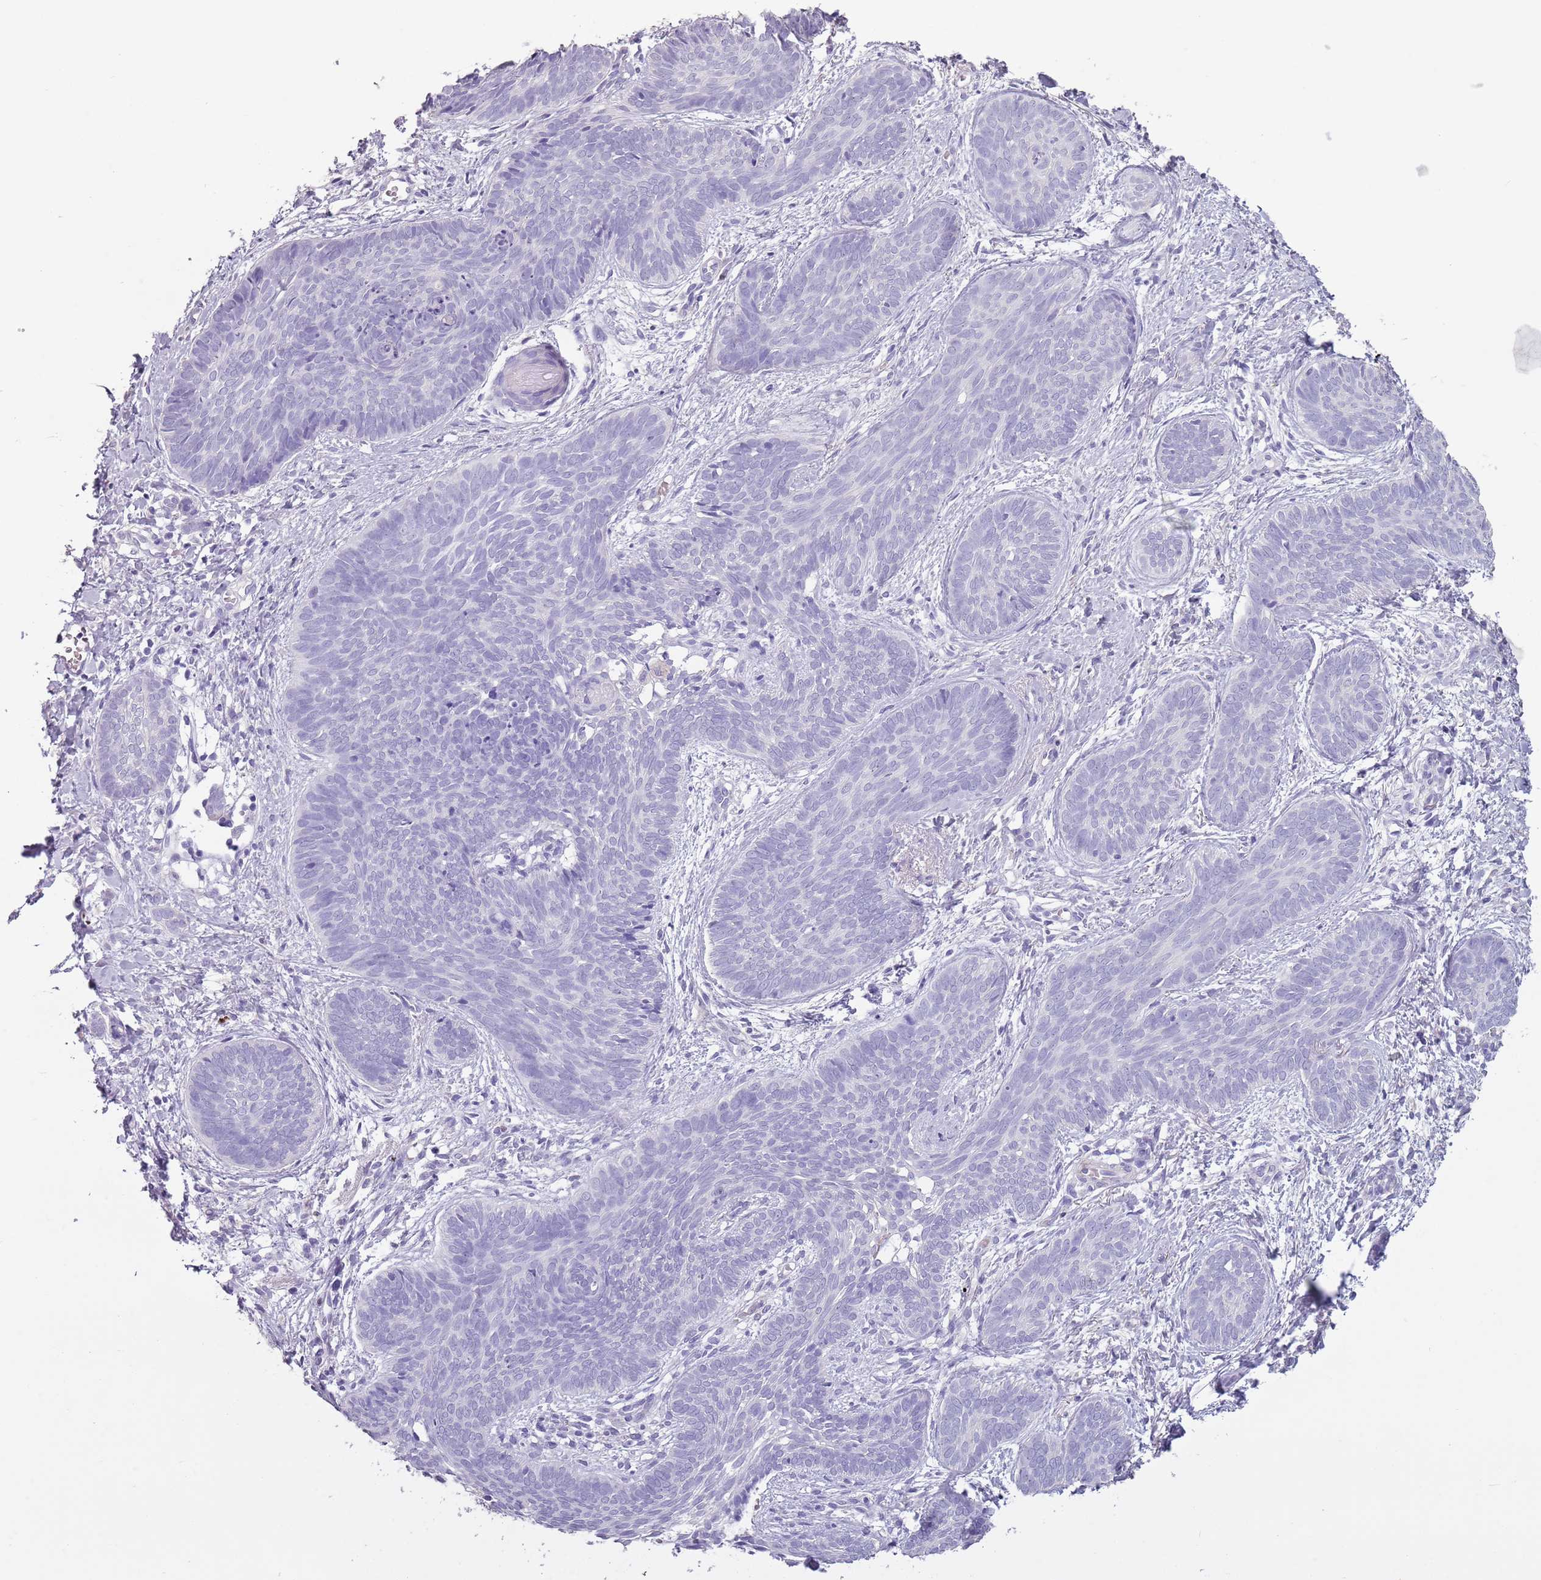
{"staining": {"intensity": "negative", "quantity": "none", "location": "none"}, "tissue": "skin cancer", "cell_type": "Tumor cells", "image_type": "cancer", "snomed": [{"axis": "morphology", "description": "Basal cell carcinoma"}, {"axis": "topography", "description": "Skin"}], "caption": "A photomicrograph of skin basal cell carcinoma stained for a protein shows no brown staining in tumor cells.", "gene": "CELF6", "patient": {"sex": "female", "age": 81}}